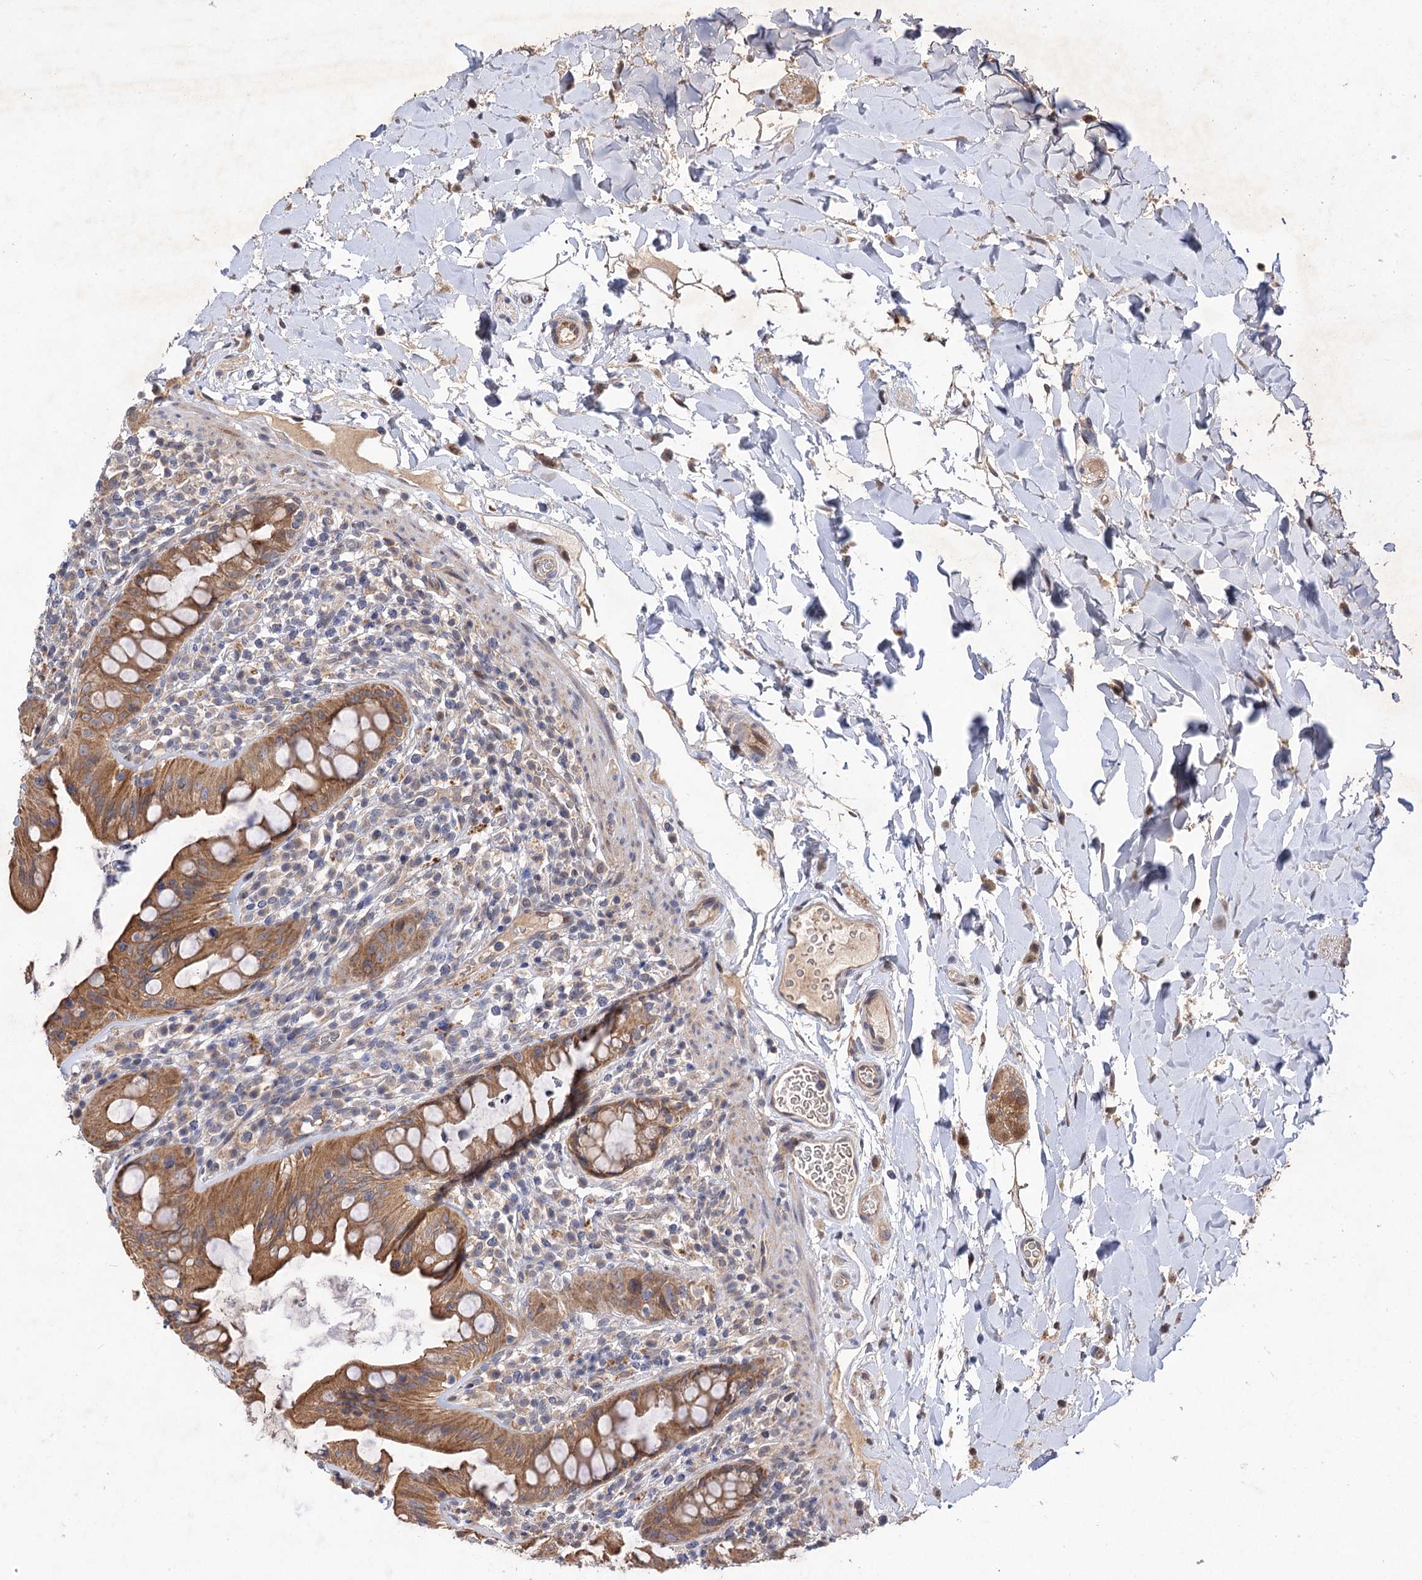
{"staining": {"intensity": "moderate", "quantity": ">75%", "location": "cytoplasmic/membranous"}, "tissue": "rectum", "cell_type": "Glandular cells", "image_type": "normal", "snomed": [{"axis": "morphology", "description": "Normal tissue, NOS"}, {"axis": "topography", "description": "Rectum"}], "caption": "Immunohistochemistry staining of normal rectum, which reveals medium levels of moderate cytoplasmic/membranous staining in approximately >75% of glandular cells indicating moderate cytoplasmic/membranous protein expression. The staining was performed using DAB (brown) for protein detection and nuclei were counterstained in hematoxylin (blue).", "gene": "FBXW8", "patient": {"sex": "female", "age": 57}}